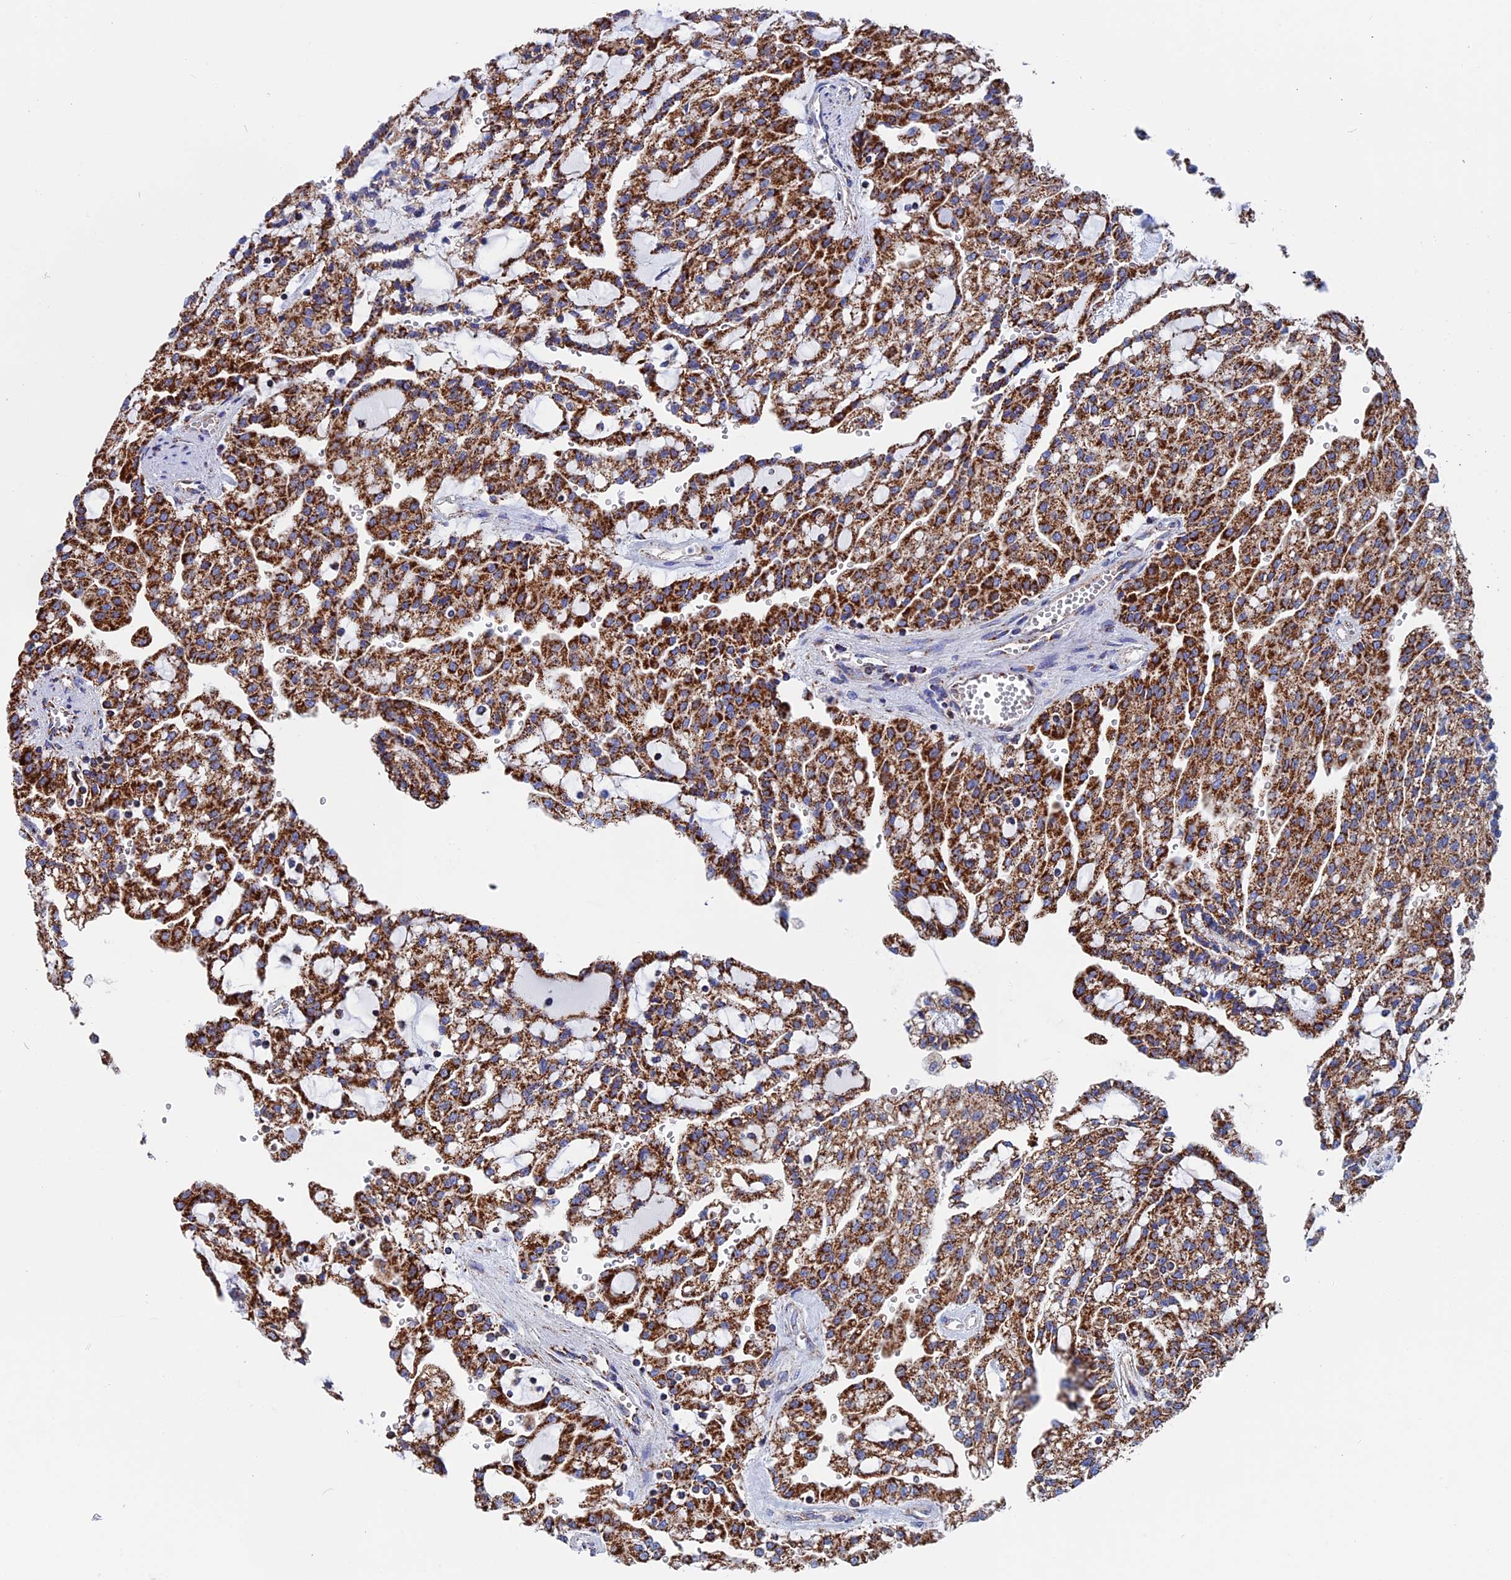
{"staining": {"intensity": "strong", "quantity": ">75%", "location": "cytoplasmic/membranous"}, "tissue": "renal cancer", "cell_type": "Tumor cells", "image_type": "cancer", "snomed": [{"axis": "morphology", "description": "Adenocarcinoma, NOS"}, {"axis": "topography", "description": "Kidney"}], "caption": "Adenocarcinoma (renal) stained for a protein (brown) shows strong cytoplasmic/membranous positive positivity in approximately >75% of tumor cells.", "gene": "WDR83", "patient": {"sex": "male", "age": 63}}